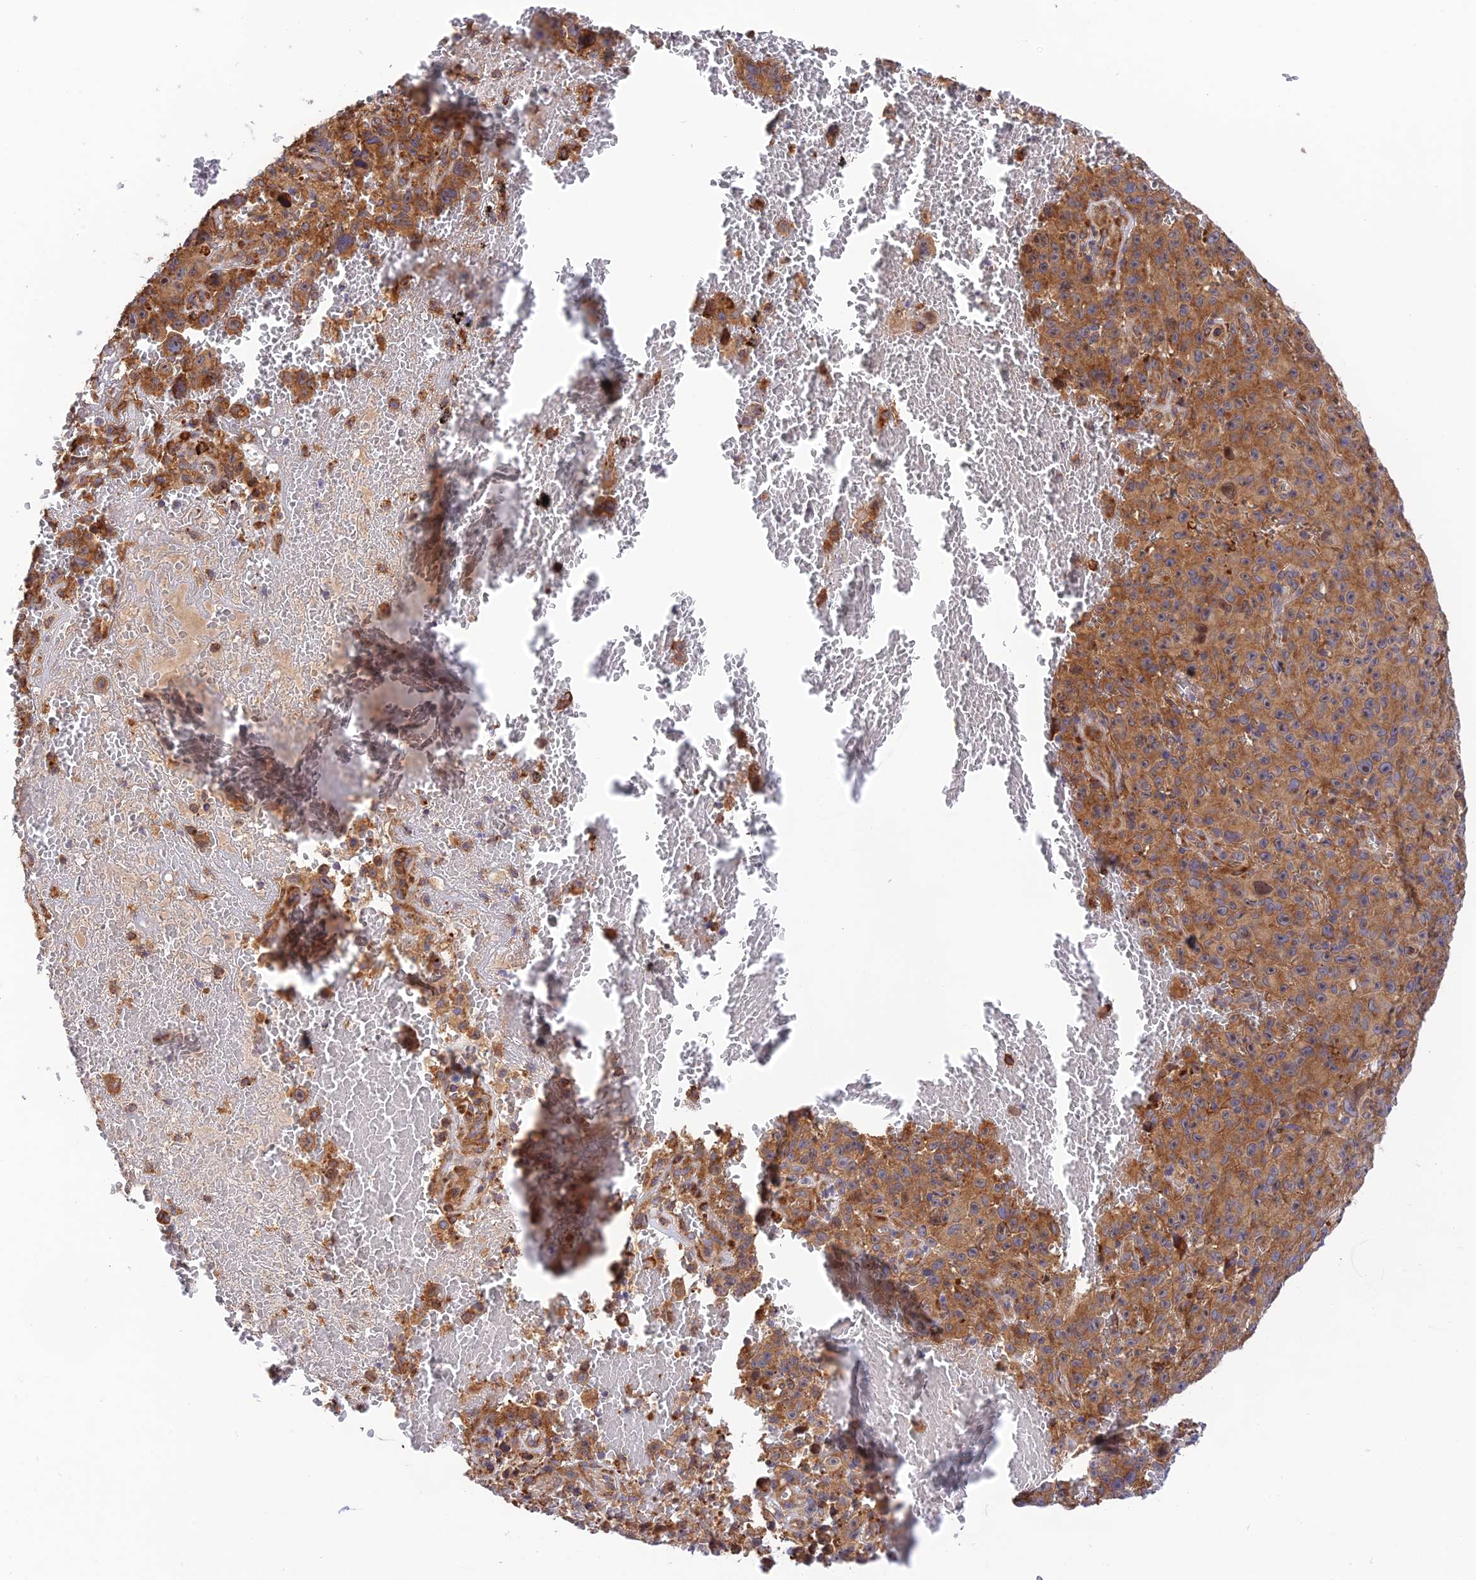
{"staining": {"intensity": "strong", "quantity": ">75%", "location": "cytoplasmic/membranous"}, "tissue": "melanoma", "cell_type": "Tumor cells", "image_type": "cancer", "snomed": [{"axis": "morphology", "description": "Malignant melanoma, NOS"}, {"axis": "topography", "description": "Skin"}], "caption": "IHC staining of malignant melanoma, which demonstrates high levels of strong cytoplasmic/membranous staining in about >75% of tumor cells indicating strong cytoplasmic/membranous protein expression. The staining was performed using DAB (brown) for protein detection and nuclei were counterstained in hematoxylin (blue).", "gene": "RPL5", "patient": {"sex": "female", "age": 82}}